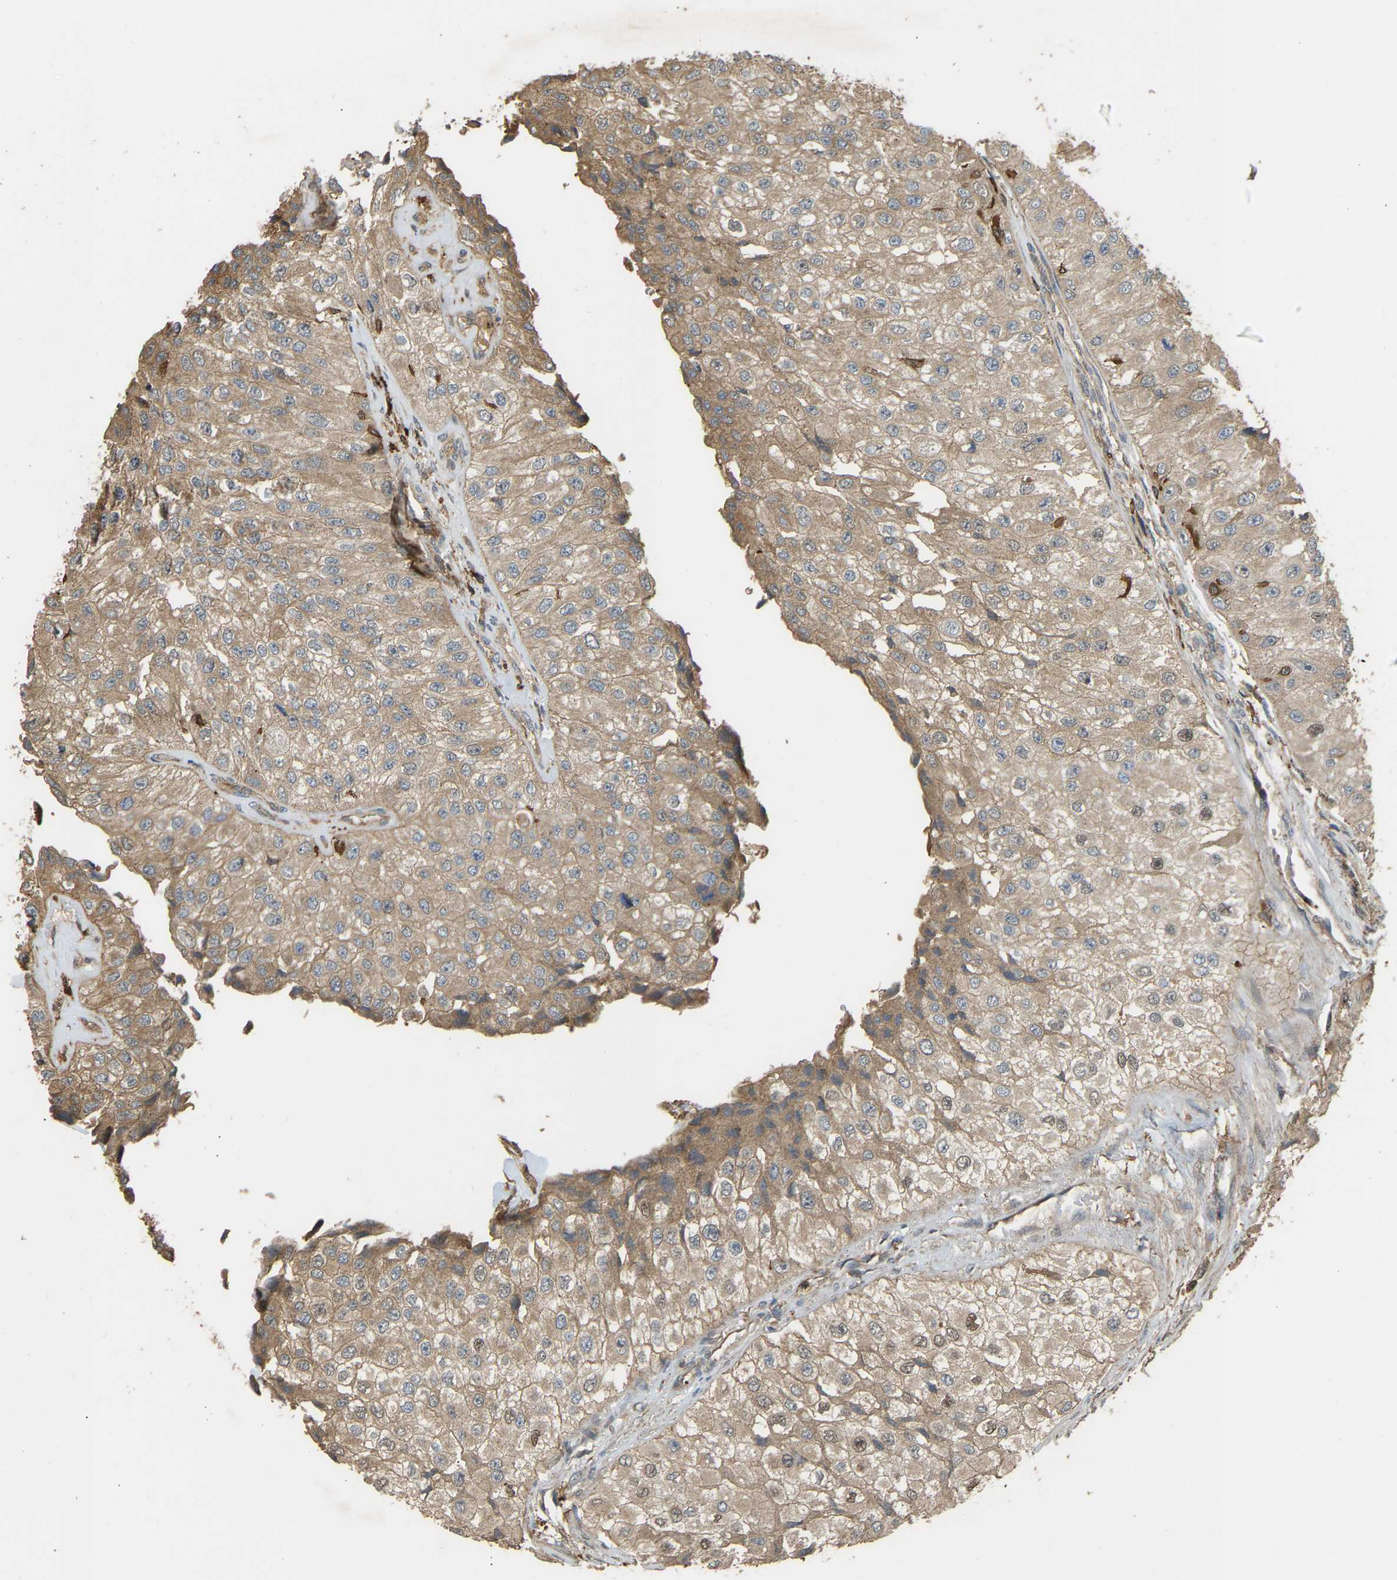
{"staining": {"intensity": "weak", "quantity": ">75%", "location": "cytoplasmic/membranous,nuclear"}, "tissue": "urothelial cancer", "cell_type": "Tumor cells", "image_type": "cancer", "snomed": [{"axis": "morphology", "description": "Urothelial carcinoma, High grade"}, {"axis": "topography", "description": "Kidney"}, {"axis": "topography", "description": "Urinary bladder"}], "caption": "Brown immunohistochemical staining in urothelial cancer exhibits weak cytoplasmic/membranous and nuclear positivity in about >75% of tumor cells. (Stains: DAB (3,3'-diaminobenzidine) in brown, nuclei in blue, Microscopy: brightfield microscopy at high magnification).", "gene": "GOPC", "patient": {"sex": "male", "age": 77}}